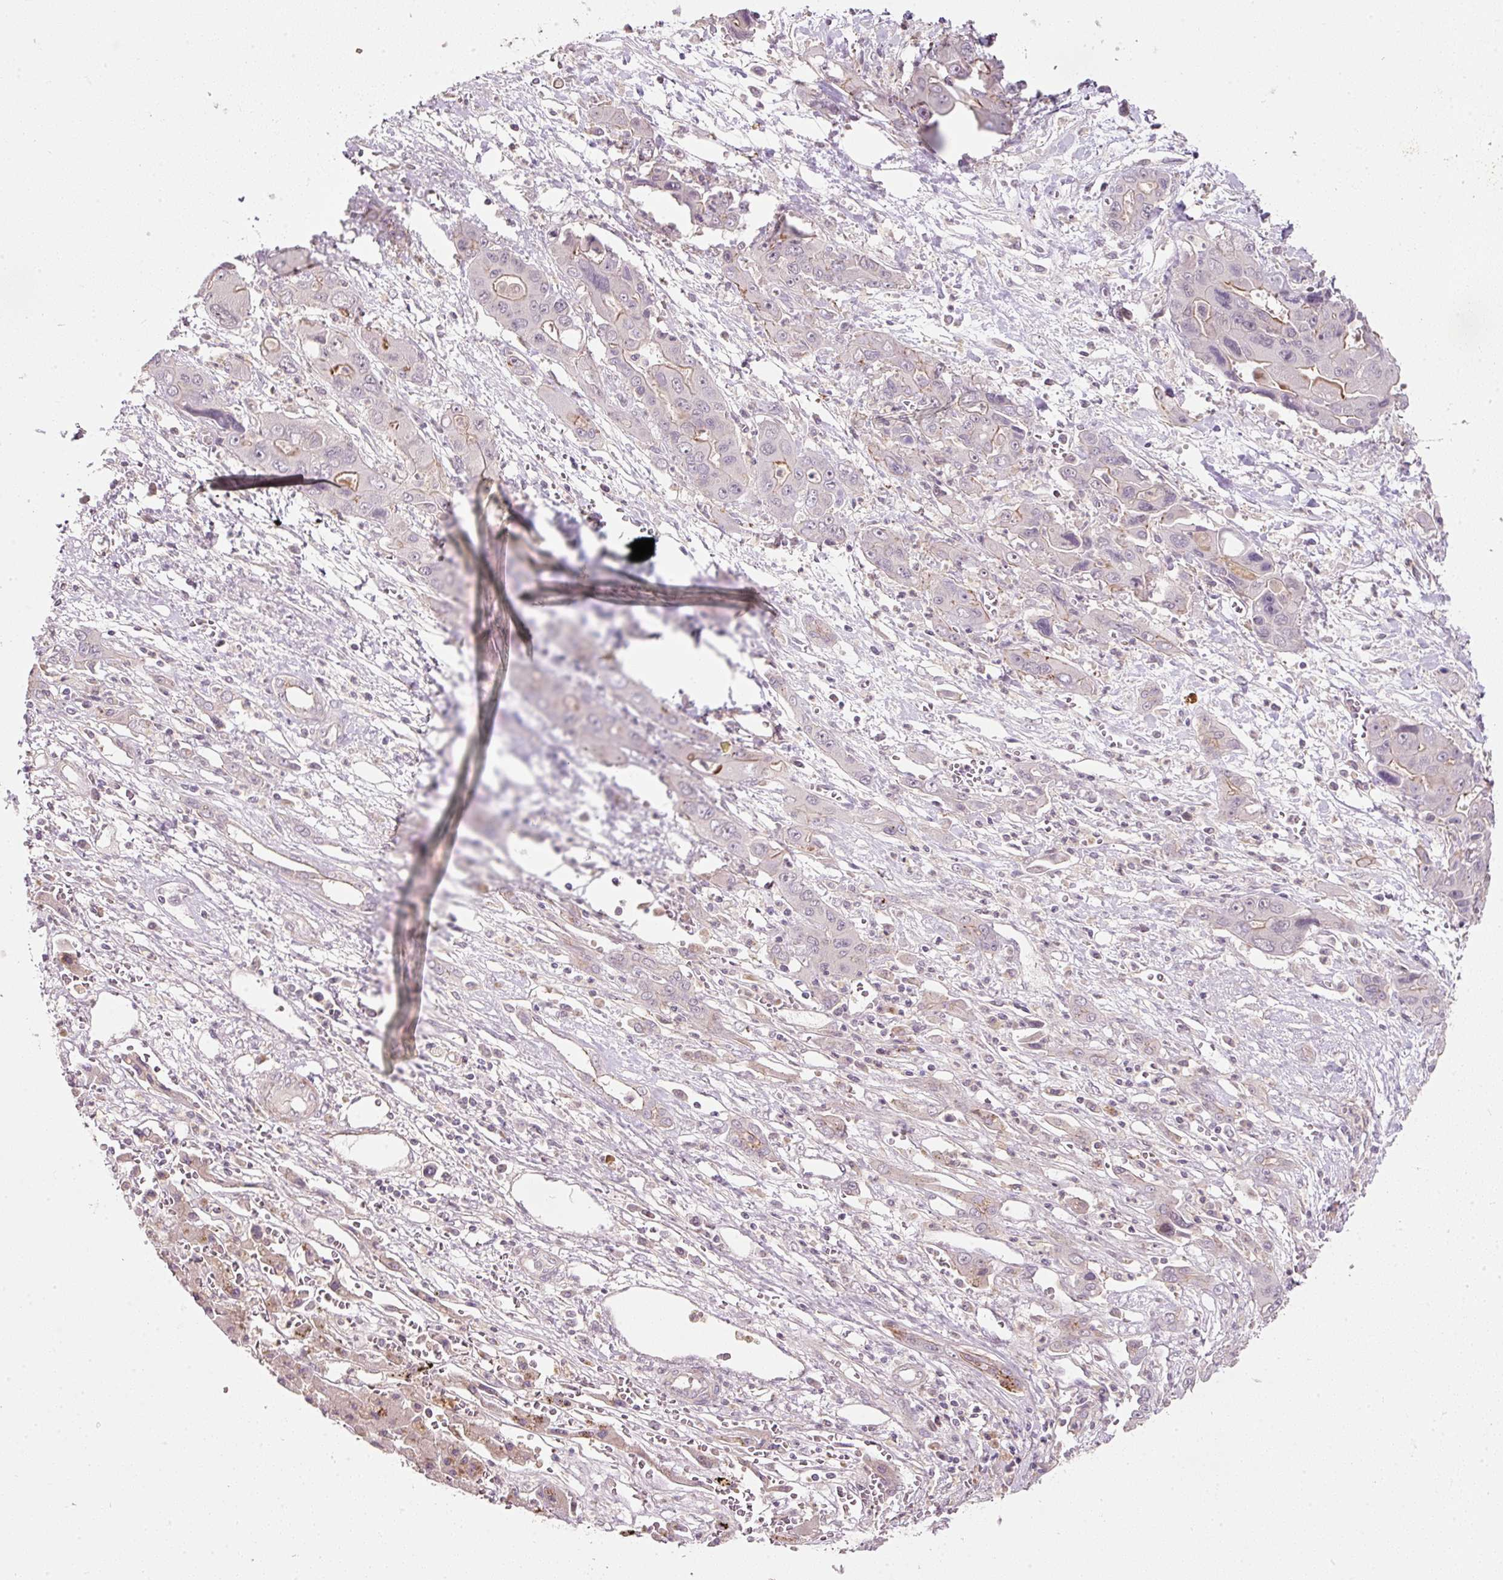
{"staining": {"intensity": "weak", "quantity": "<25%", "location": "cytoplasmic/membranous"}, "tissue": "liver cancer", "cell_type": "Tumor cells", "image_type": "cancer", "snomed": [{"axis": "morphology", "description": "Cholangiocarcinoma"}, {"axis": "topography", "description": "Liver"}], "caption": "Immunohistochemistry of human liver cancer shows no staining in tumor cells. (DAB immunohistochemistry with hematoxylin counter stain).", "gene": "TIRAP", "patient": {"sex": "male", "age": 67}}